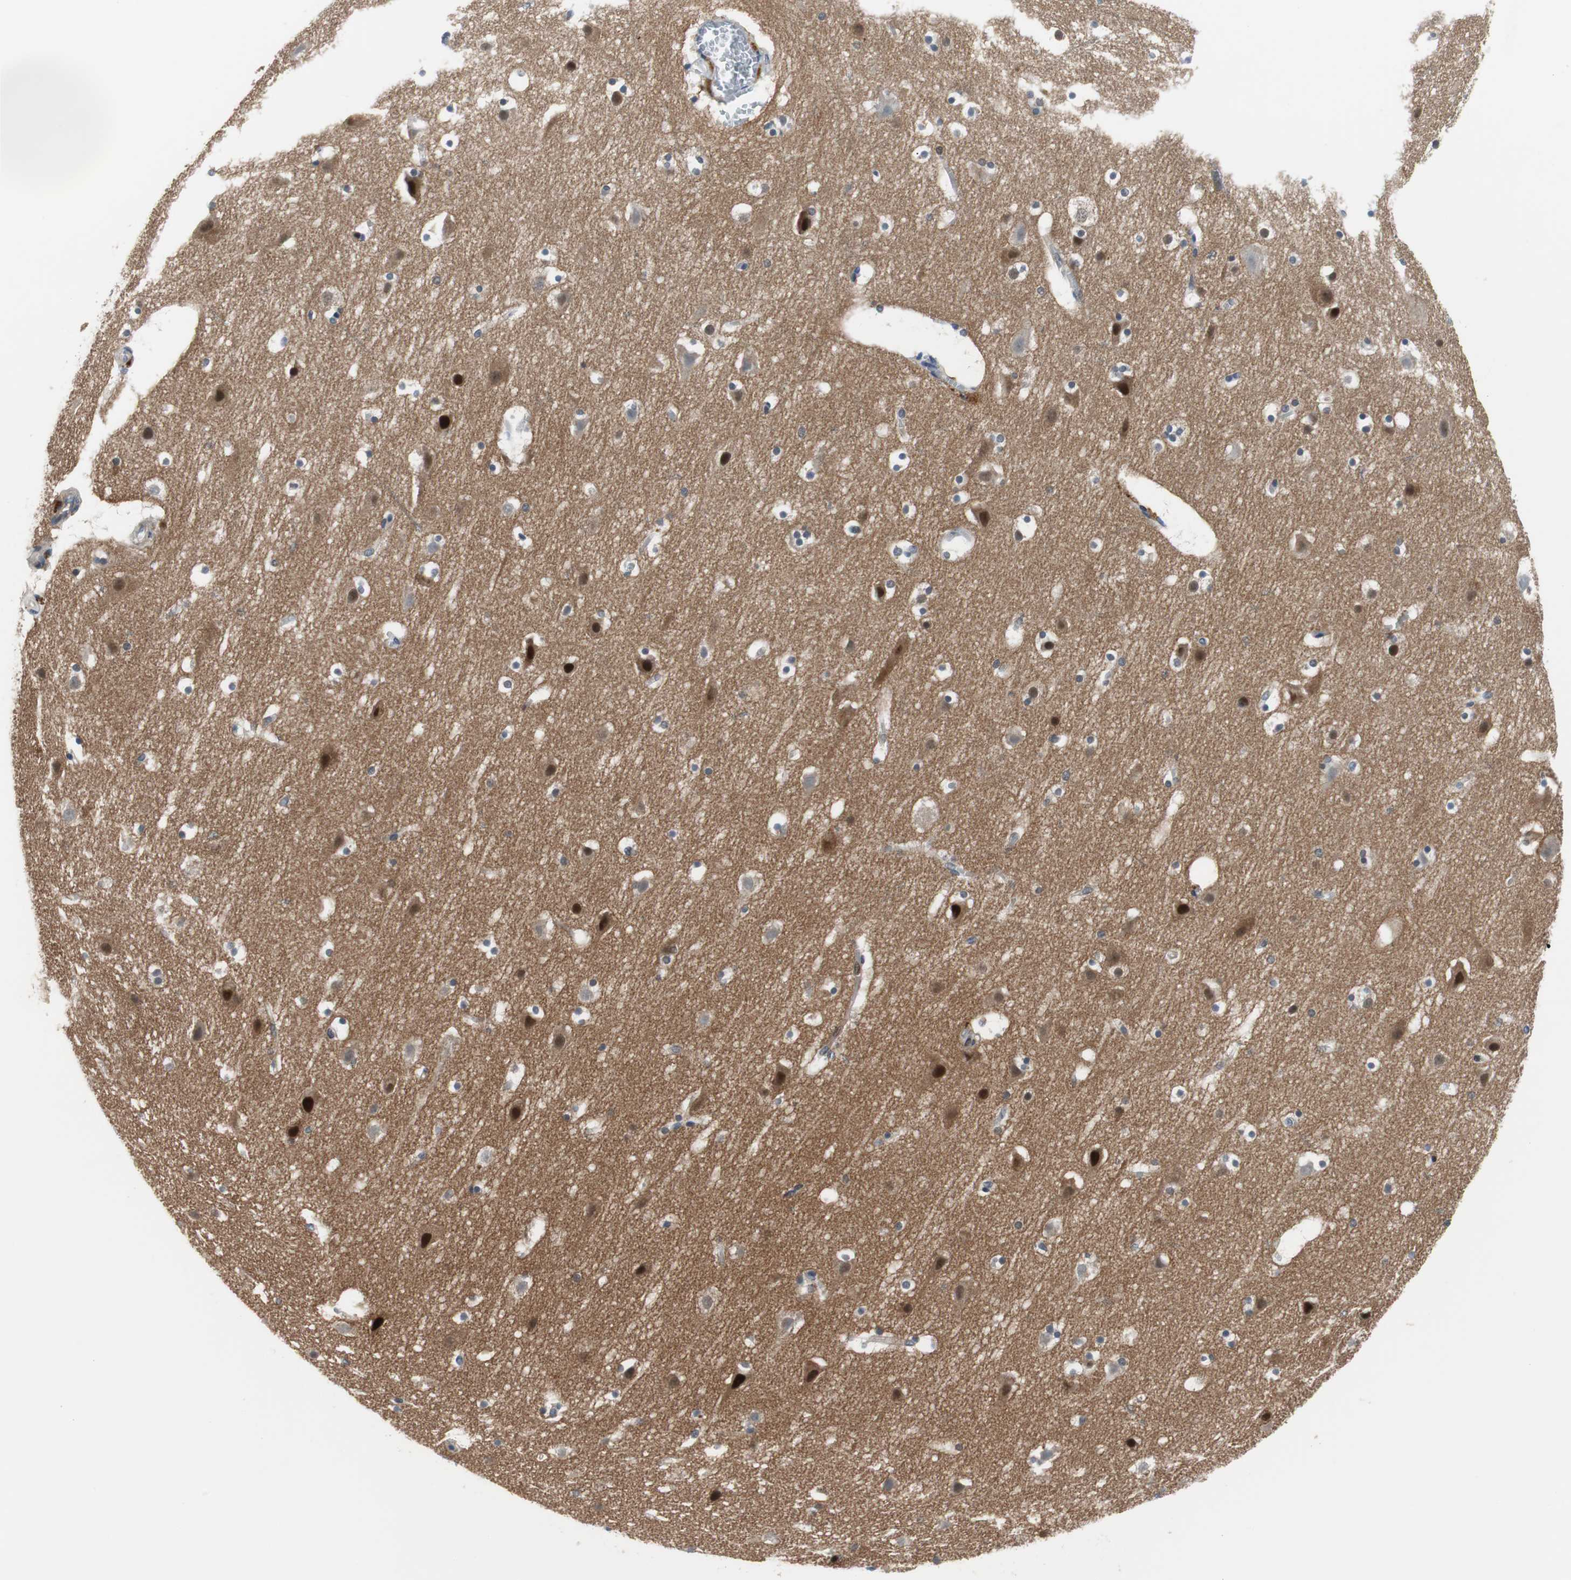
{"staining": {"intensity": "negative", "quantity": "none", "location": "none"}, "tissue": "cerebral cortex", "cell_type": "Endothelial cells", "image_type": "normal", "snomed": [{"axis": "morphology", "description": "Normal tissue, NOS"}, {"axis": "topography", "description": "Cerebral cortex"}], "caption": "The IHC image has no significant staining in endothelial cells of cerebral cortex.", "gene": "MAP2K4", "patient": {"sex": "male", "age": 45}}